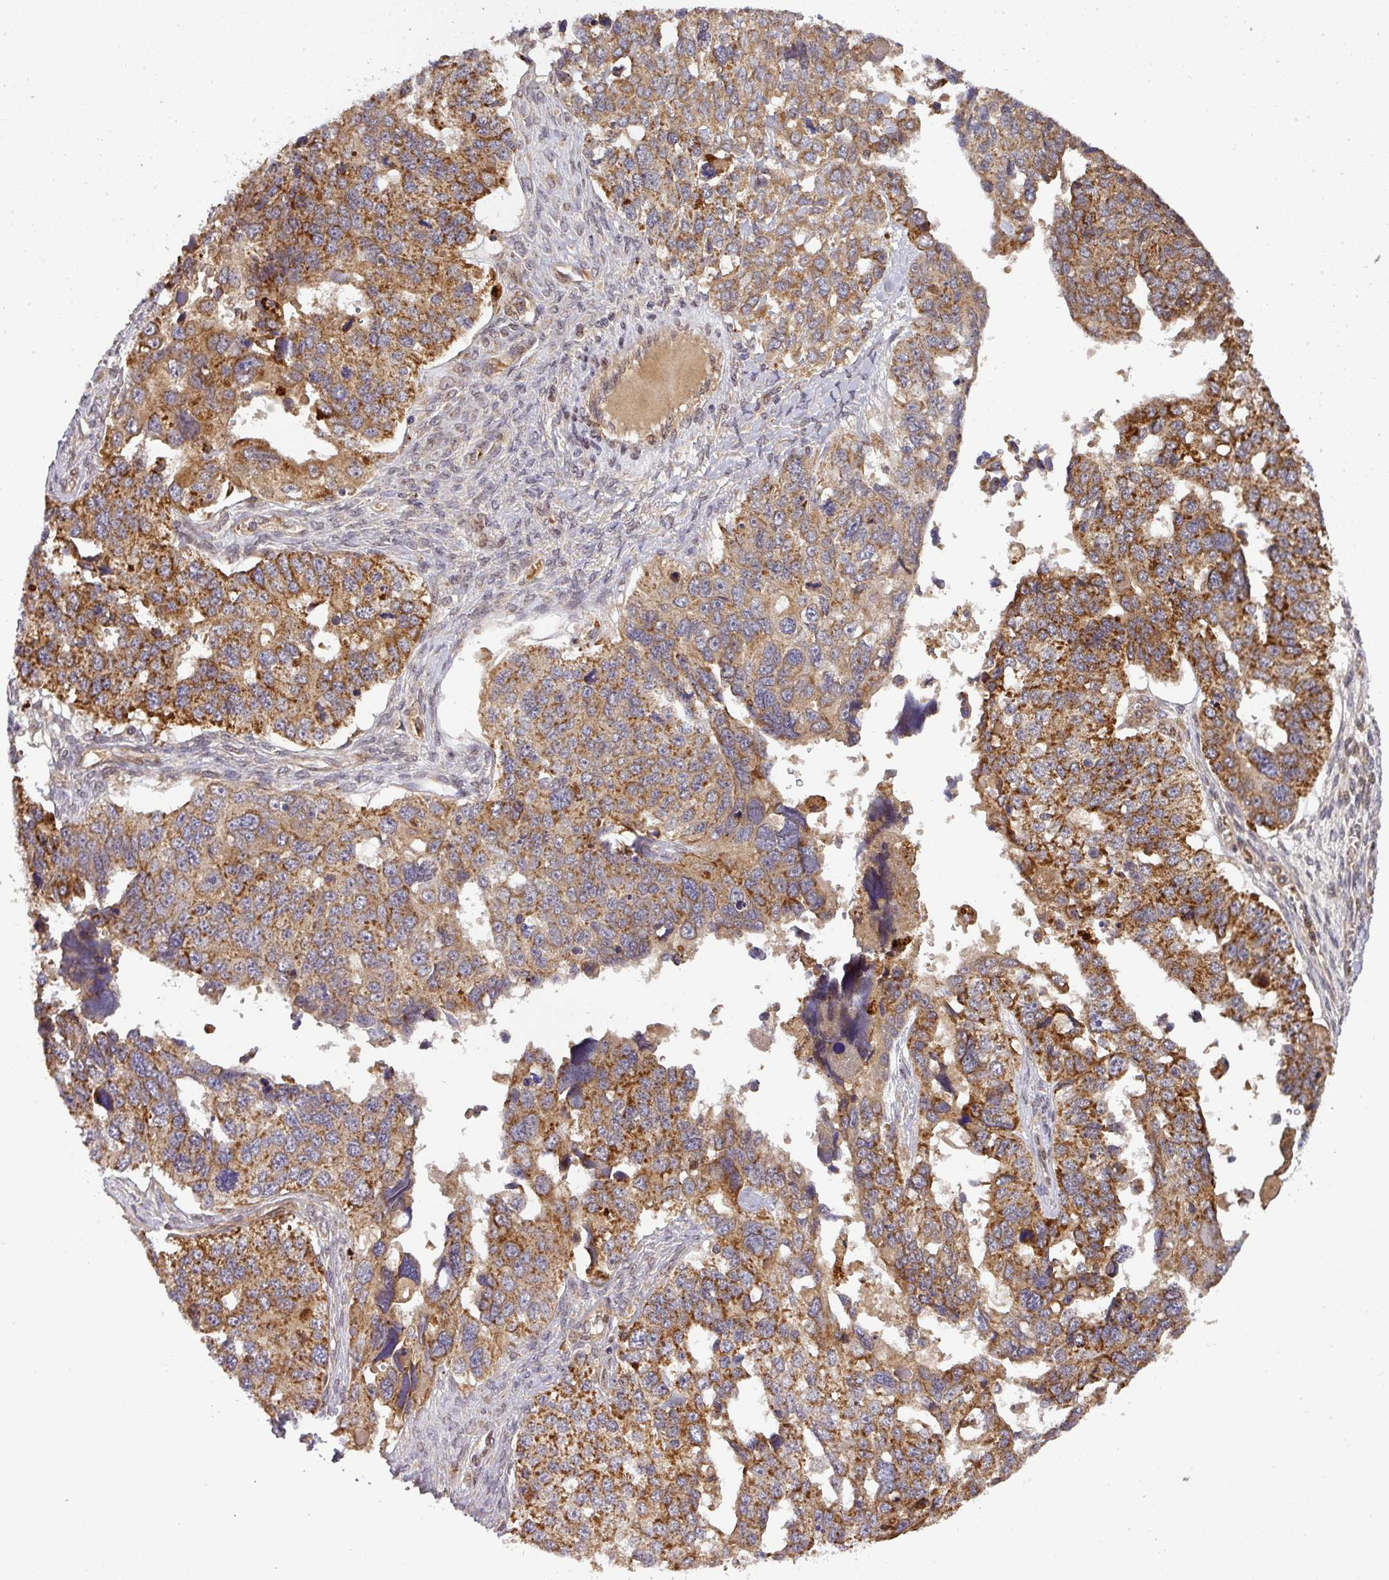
{"staining": {"intensity": "strong", "quantity": ">75%", "location": "cytoplasmic/membranous"}, "tissue": "ovarian cancer", "cell_type": "Tumor cells", "image_type": "cancer", "snomed": [{"axis": "morphology", "description": "Cystadenocarcinoma, serous, NOS"}, {"axis": "topography", "description": "Ovary"}], "caption": "Immunohistochemical staining of human ovarian serous cystadenocarcinoma exhibits strong cytoplasmic/membranous protein expression in approximately >75% of tumor cells. (Brightfield microscopy of DAB IHC at high magnification).", "gene": "MALSU1", "patient": {"sex": "female", "age": 76}}